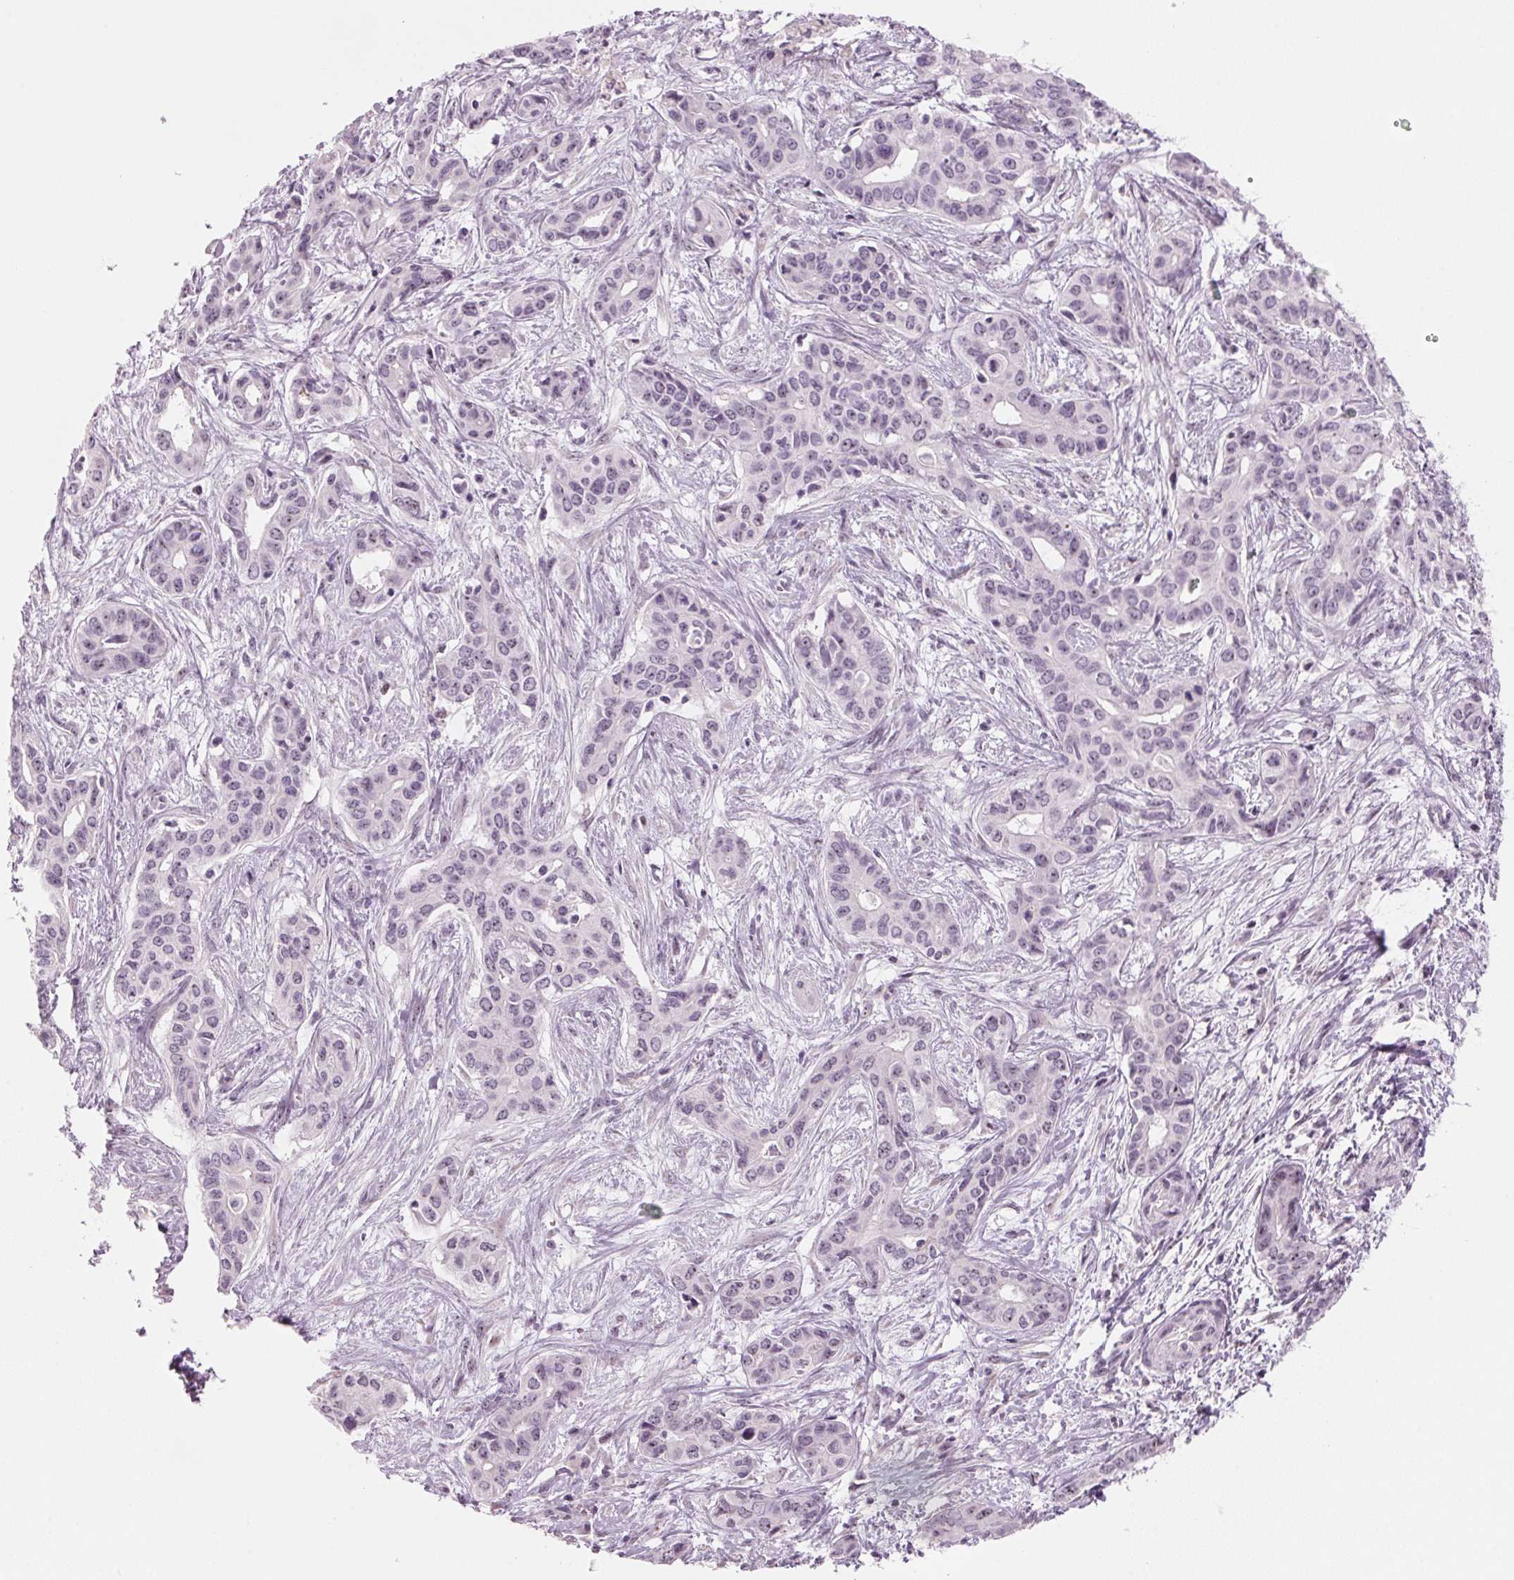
{"staining": {"intensity": "negative", "quantity": "none", "location": "none"}, "tissue": "liver cancer", "cell_type": "Tumor cells", "image_type": "cancer", "snomed": [{"axis": "morphology", "description": "Cholangiocarcinoma"}, {"axis": "topography", "description": "Liver"}], "caption": "Immunohistochemical staining of human liver cancer displays no significant staining in tumor cells.", "gene": "DNTTIP2", "patient": {"sex": "female", "age": 65}}